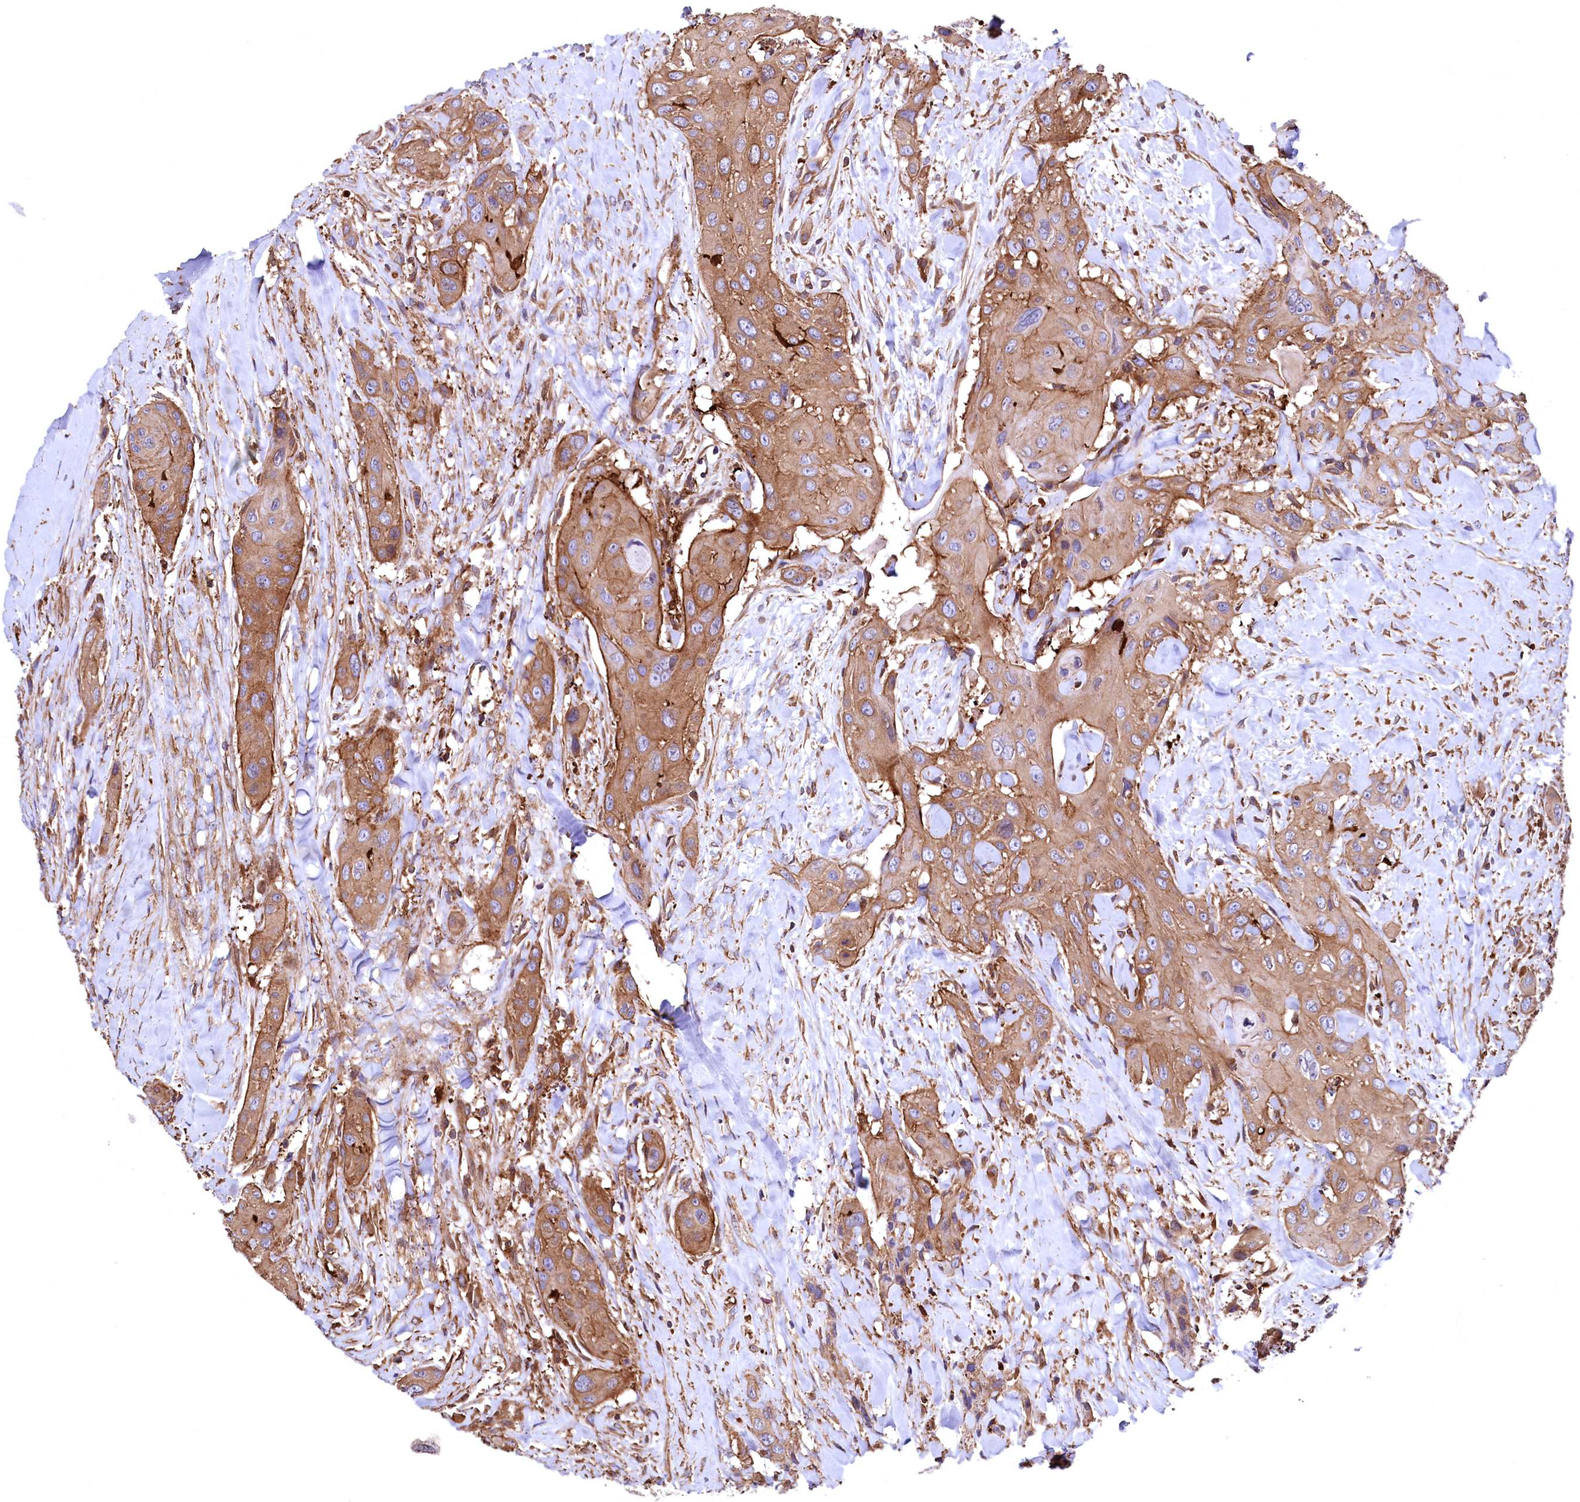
{"staining": {"intensity": "moderate", "quantity": ">75%", "location": "cytoplasmic/membranous"}, "tissue": "head and neck cancer", "cell_type": "Tumor cells", "image_type": "cancer", "snomed": [{"axis": "morphology", "description": "Squamous cell carcinoma, NOS"}, {"axis": "topography", "description": "Head-Neck"}], "caption": "About >75% of tumor cells in squamous cell carcinoma (head and neck) exhibit moderate cytoplasmic/membranous protein positivity as visualized by brown immunohistochemical staining.", "gene": "STAMBPL1", "patient": {"sex": "male", "age": 81}}